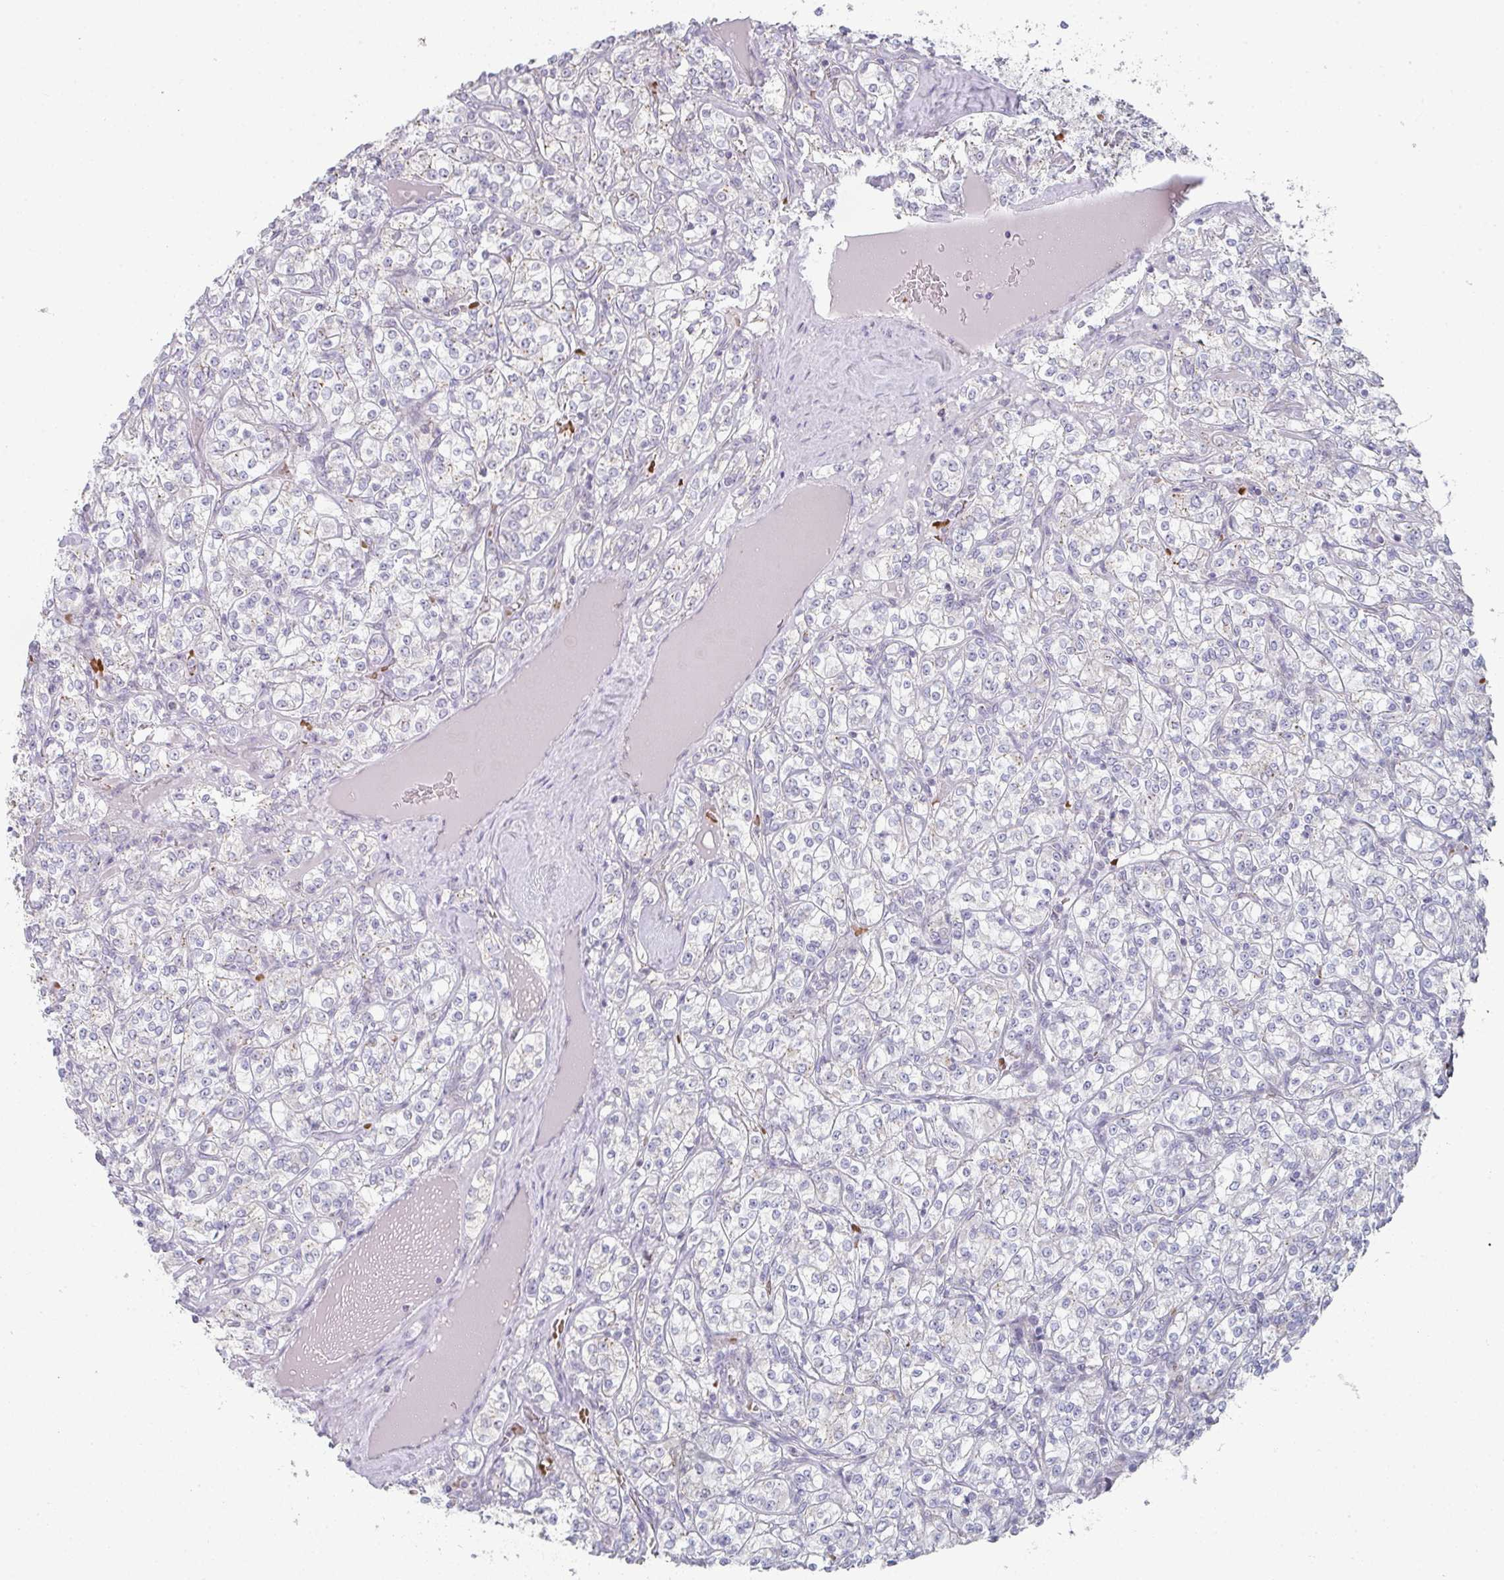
{"staining": {"intensity": "weak", "quantity": "<25%", "location": "cytoplasmic/membranous"}, "tissue": "renal cancer", "cell_type": "Tumor cells", "image_type": "cancer", "snomed": [{"axis": "morphology", "description": "Adenocarcinoma, NOS"}, {"axis": "topography", "description": "Kidney"}], "caption": "An immunohistochemistry (IHC) histopathology image of renal cancer is shown. There is no staining in tumor cells of renal cancer.", "gene": "ZNF526", "patient": {"sex": "male", "age": 77}}